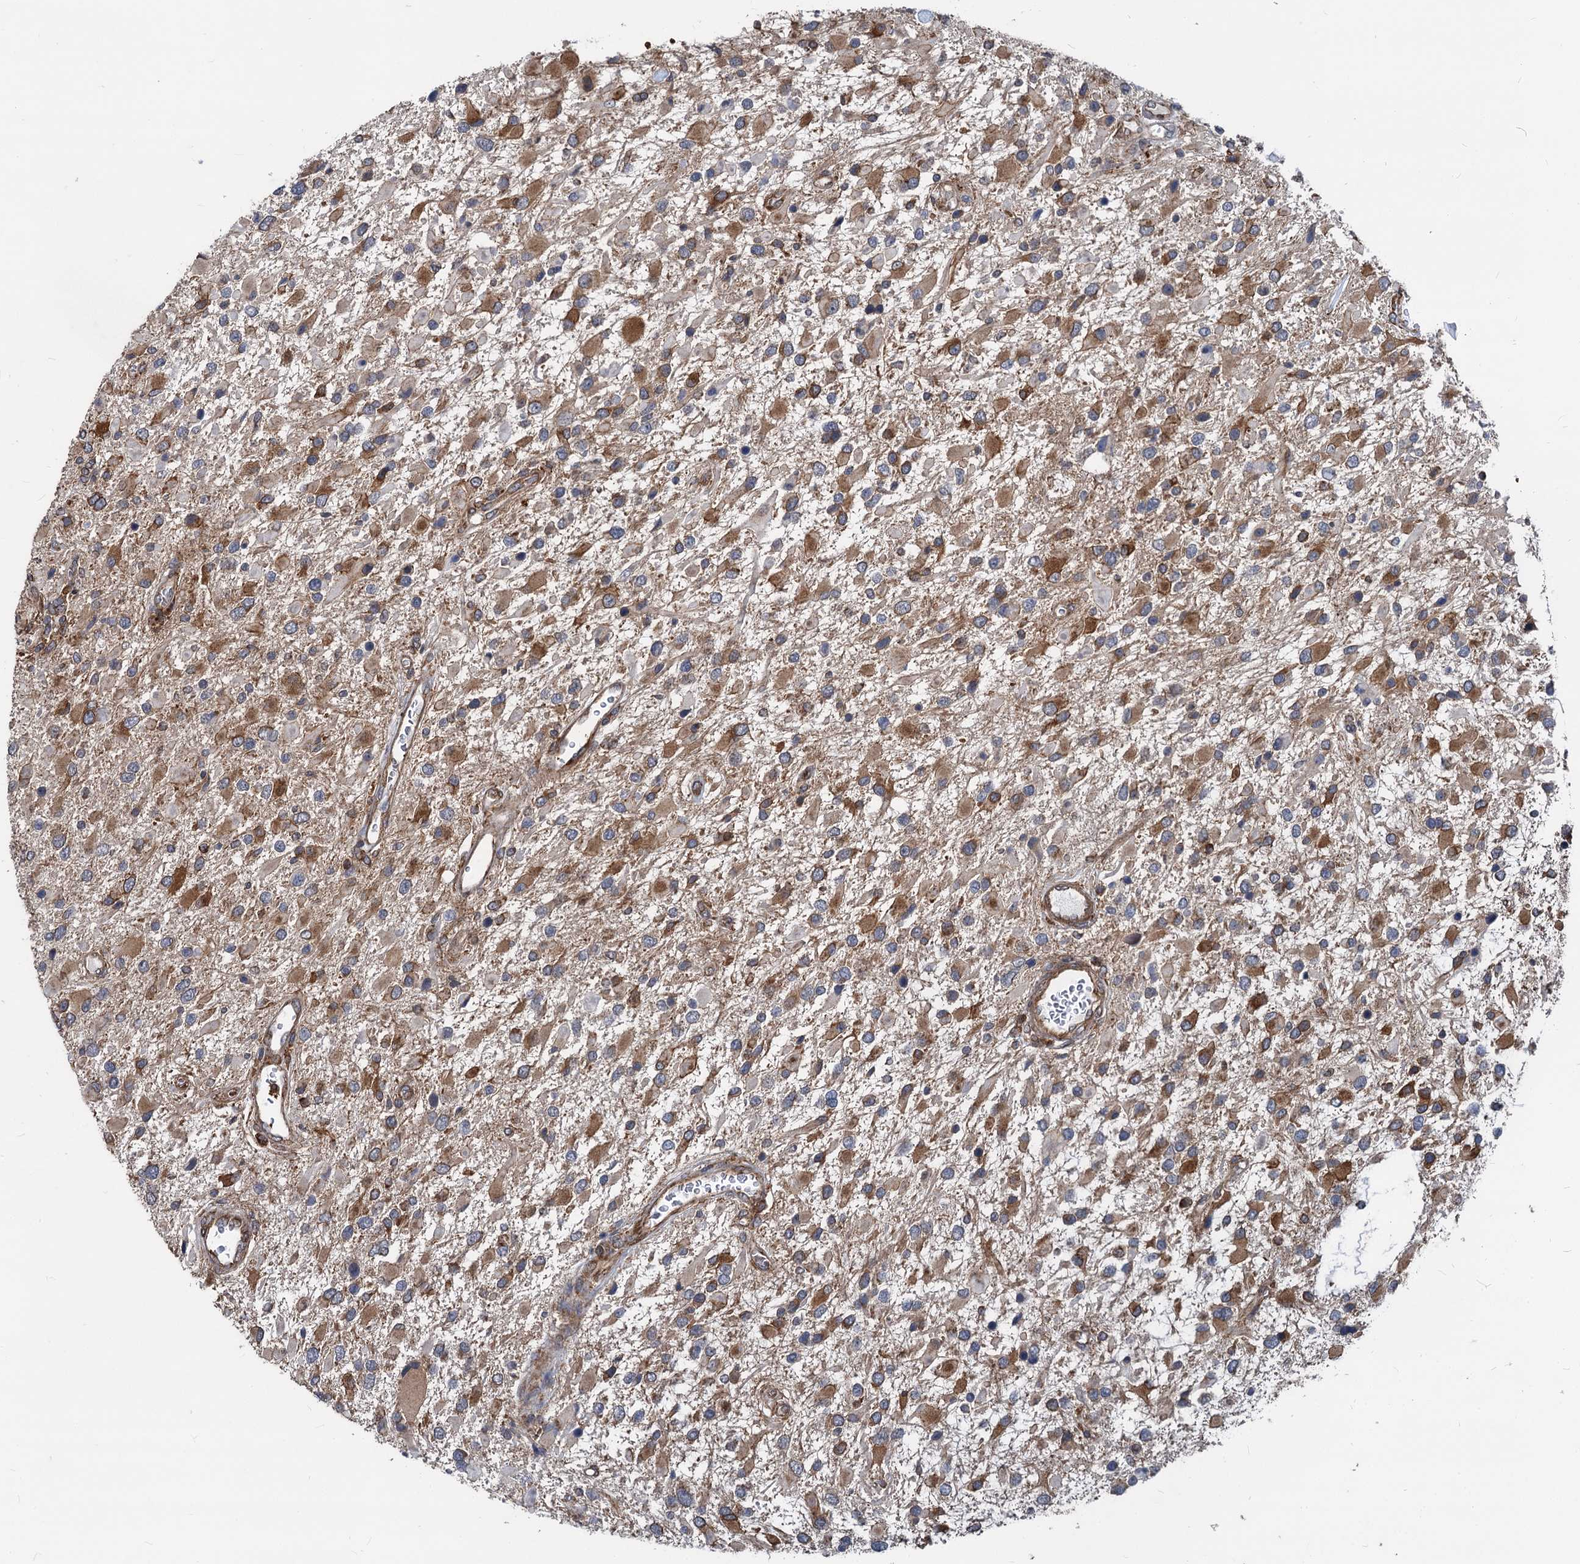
{"staining": {"intensity": "moderate", "quantity": ">75%", "location": "cytoplasmic/membranous"}, "tissue": "glioma", "cell_type": "Tumor cells", "image_type": "cancer", "snomed": [{"axis": "morphology", "description": "Glioma, malignant, High grade"}, {"axis": "topography", "description": "Brain"}], "caption": "Immunohistochemical staining of human malignant glioma (high-grade) displays moderate cytoplasmic/membranous protein positivity in about >75% of tumor cells.", "gene": "STIM1", "patient": {"sex": "male", "age": 53}}